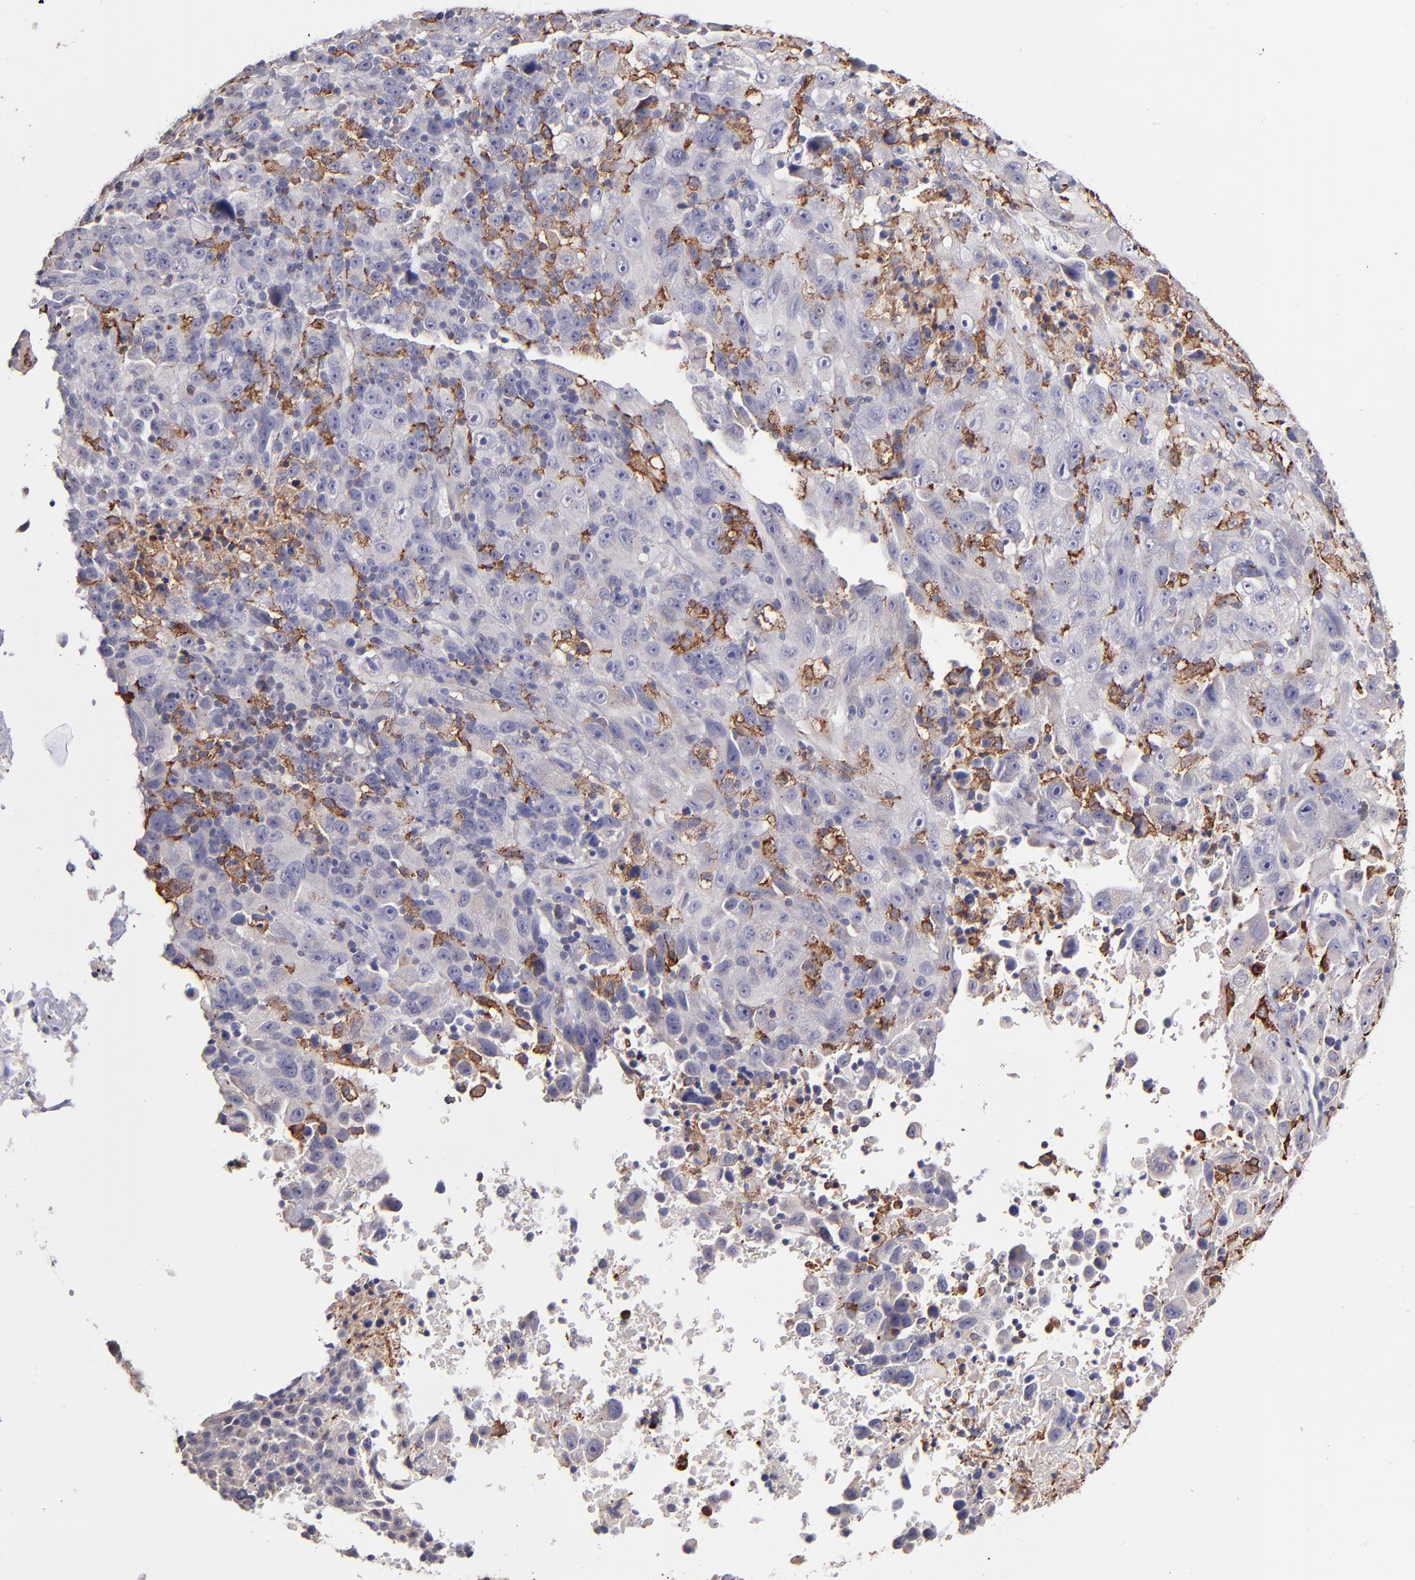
{"staining": {"intensity": "moderate", "quantity": "25%-75%", "location": "cytoplasmic/membranous"}, "tissue": "melanoma", "cell_type": "Tumor cells", "image_type": "cancer", "snomed": [{"axis": "morphology", "description": "Malignant melanoma, Metastatic site"}, {"axis": "topography", "description": "Cerebral cortex"}], "caption": "Malignant melanoma (metastatic site) tissue shows moderate cytoplasmic/membranous positivity in about 25%-75% of tumor cells, visualized by immunohistochemistry.", "gene": "GLDC", "patient": {"sex": "female", "age": 52}}